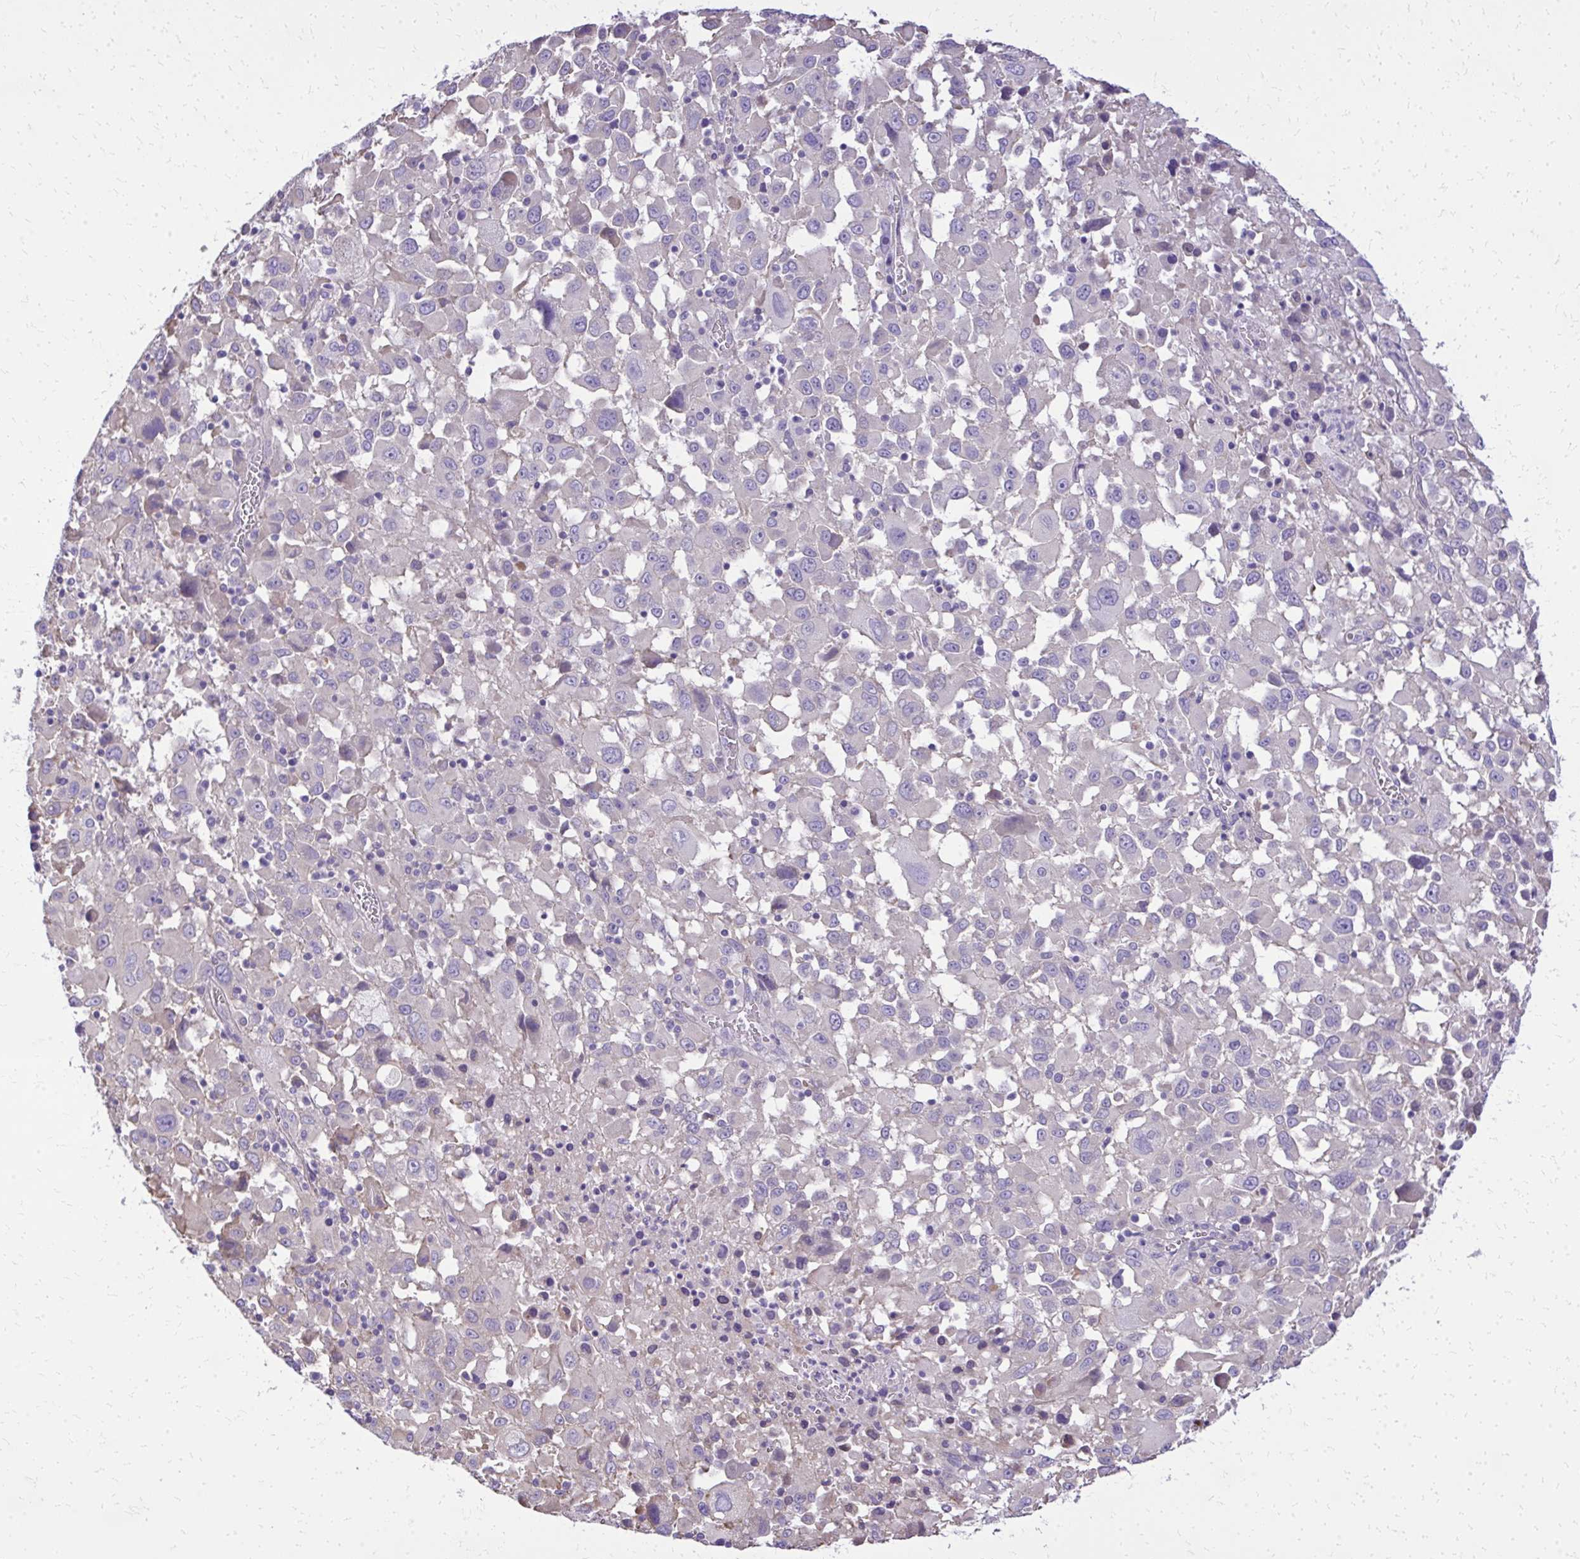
{"staining": {"intensity": "negative", "quantity": "none", "location": "none"}, "tissue": "melanoma", "cell_type": "Tumor cells", "image_type": "cancer", "snomed": [{"axis": "morphology", "description": "Malignant melanoma, Metastatic site"}, {"axis": "topography", "description": "Soft tissue"}], "caption": "The histopathology image reveals no significant expression in tumor cells of melanoma. (DAB (3,3'-diaminobenzidine) IHC visualized using brightfield microscopy, high magnification).", "gene": "RUNDC3B", "patient": {"sex": "male", "age": 50}}